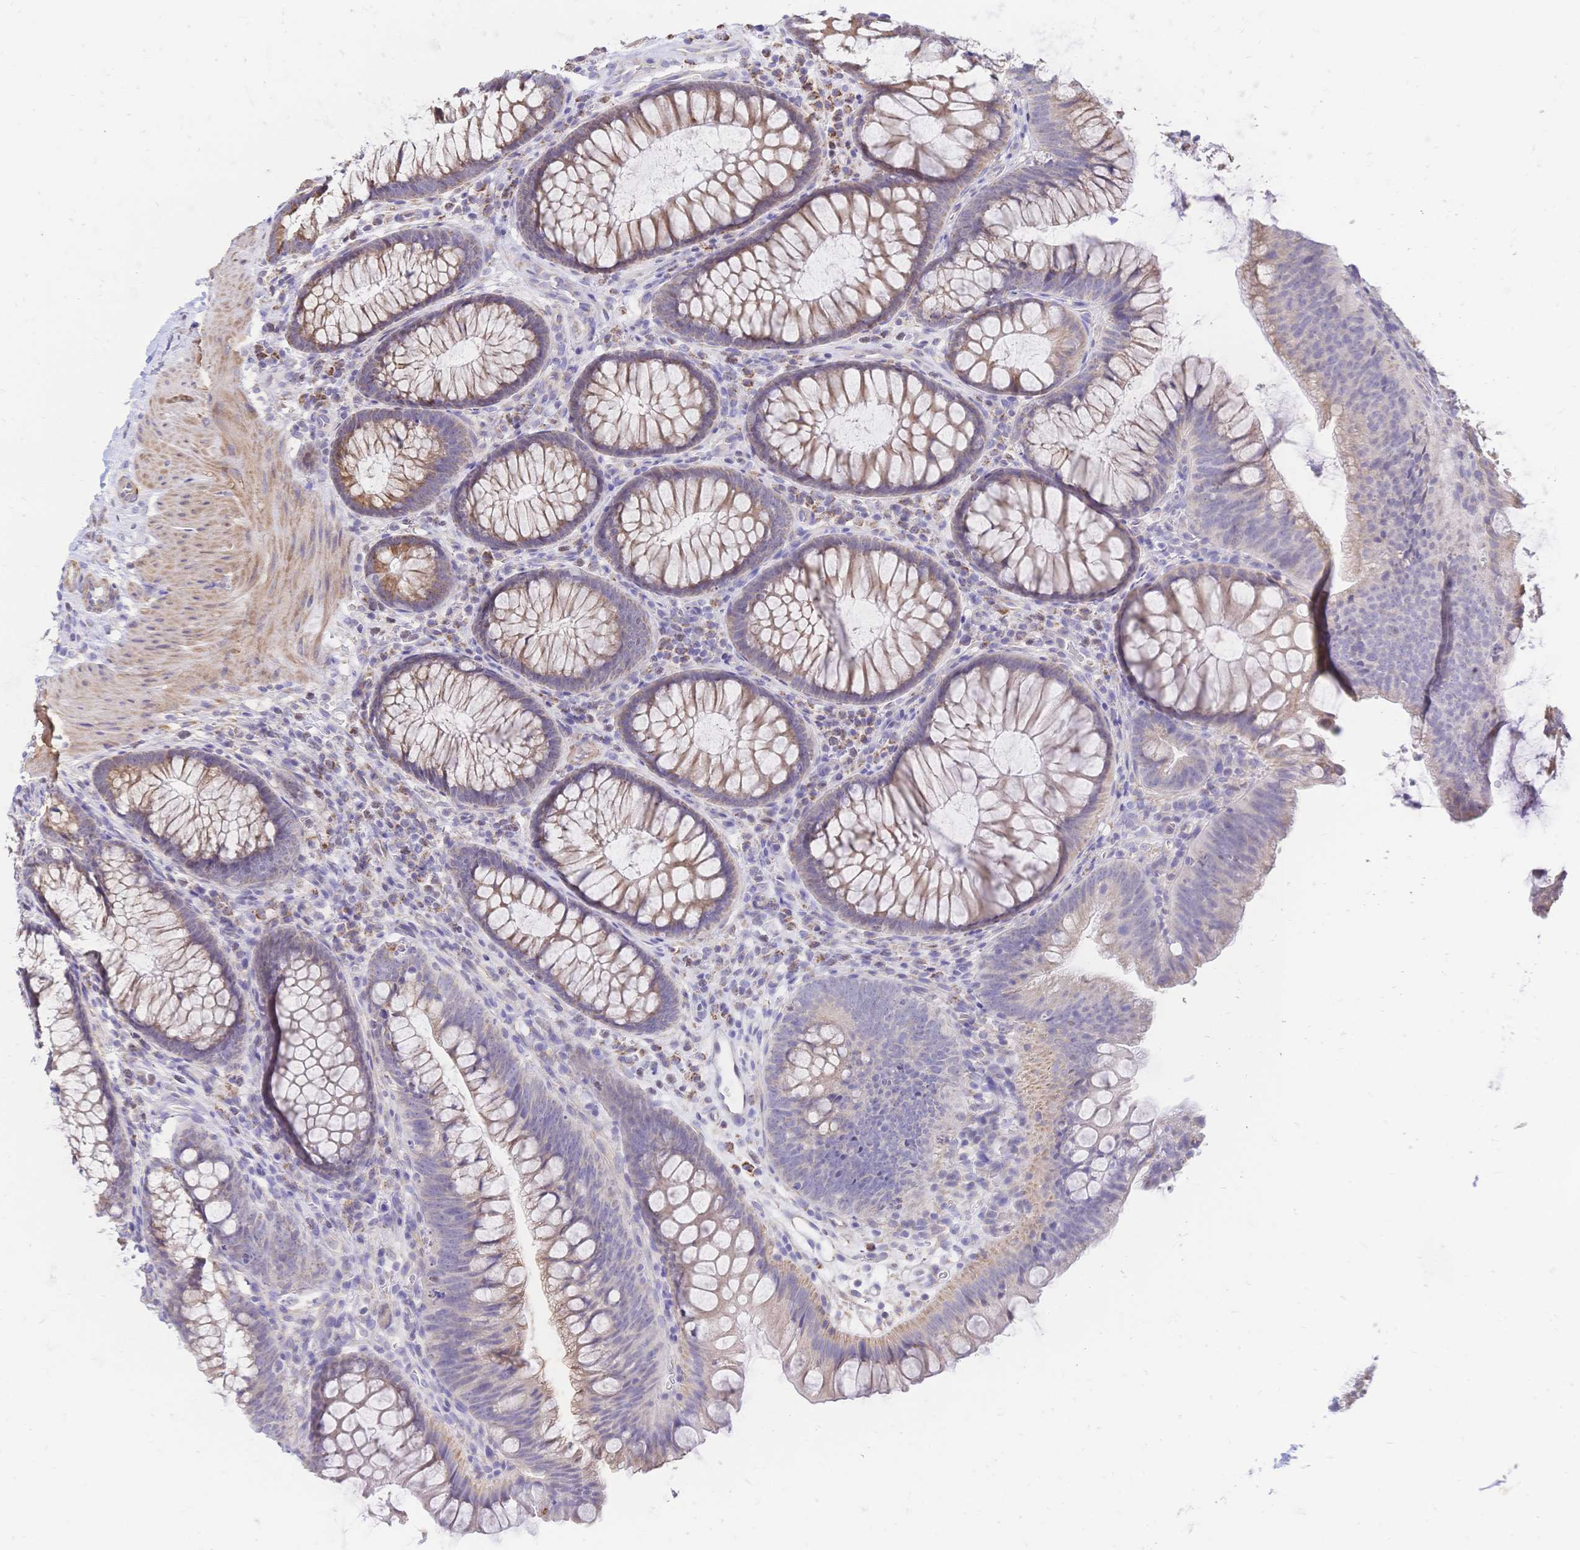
{"staining": {"intensity": "moderate", "quantity": ">75%", "location": "cytoplasmic/membranous"}, "tissue": "colon", "cell_type": "Endothelial cells", "image_type": "normal", "snomed": [{"axis": "morphology", "description": "Normal tissue, NOS"}, {"axis": "morphology", "description": "Adenoma, NOS"}, {"axis": "topography", "description": "Soft tissue"}, {"axis": "topography", "description": "Colon"}], "caption": "Immunohistochemical staining of benign colon shows medium levels of moderate cytoplasmic/membranous staining in about >75% of endothelial cells.", "gene": "CLEC18A", "patient": {"sex": "male", "age": 47}}